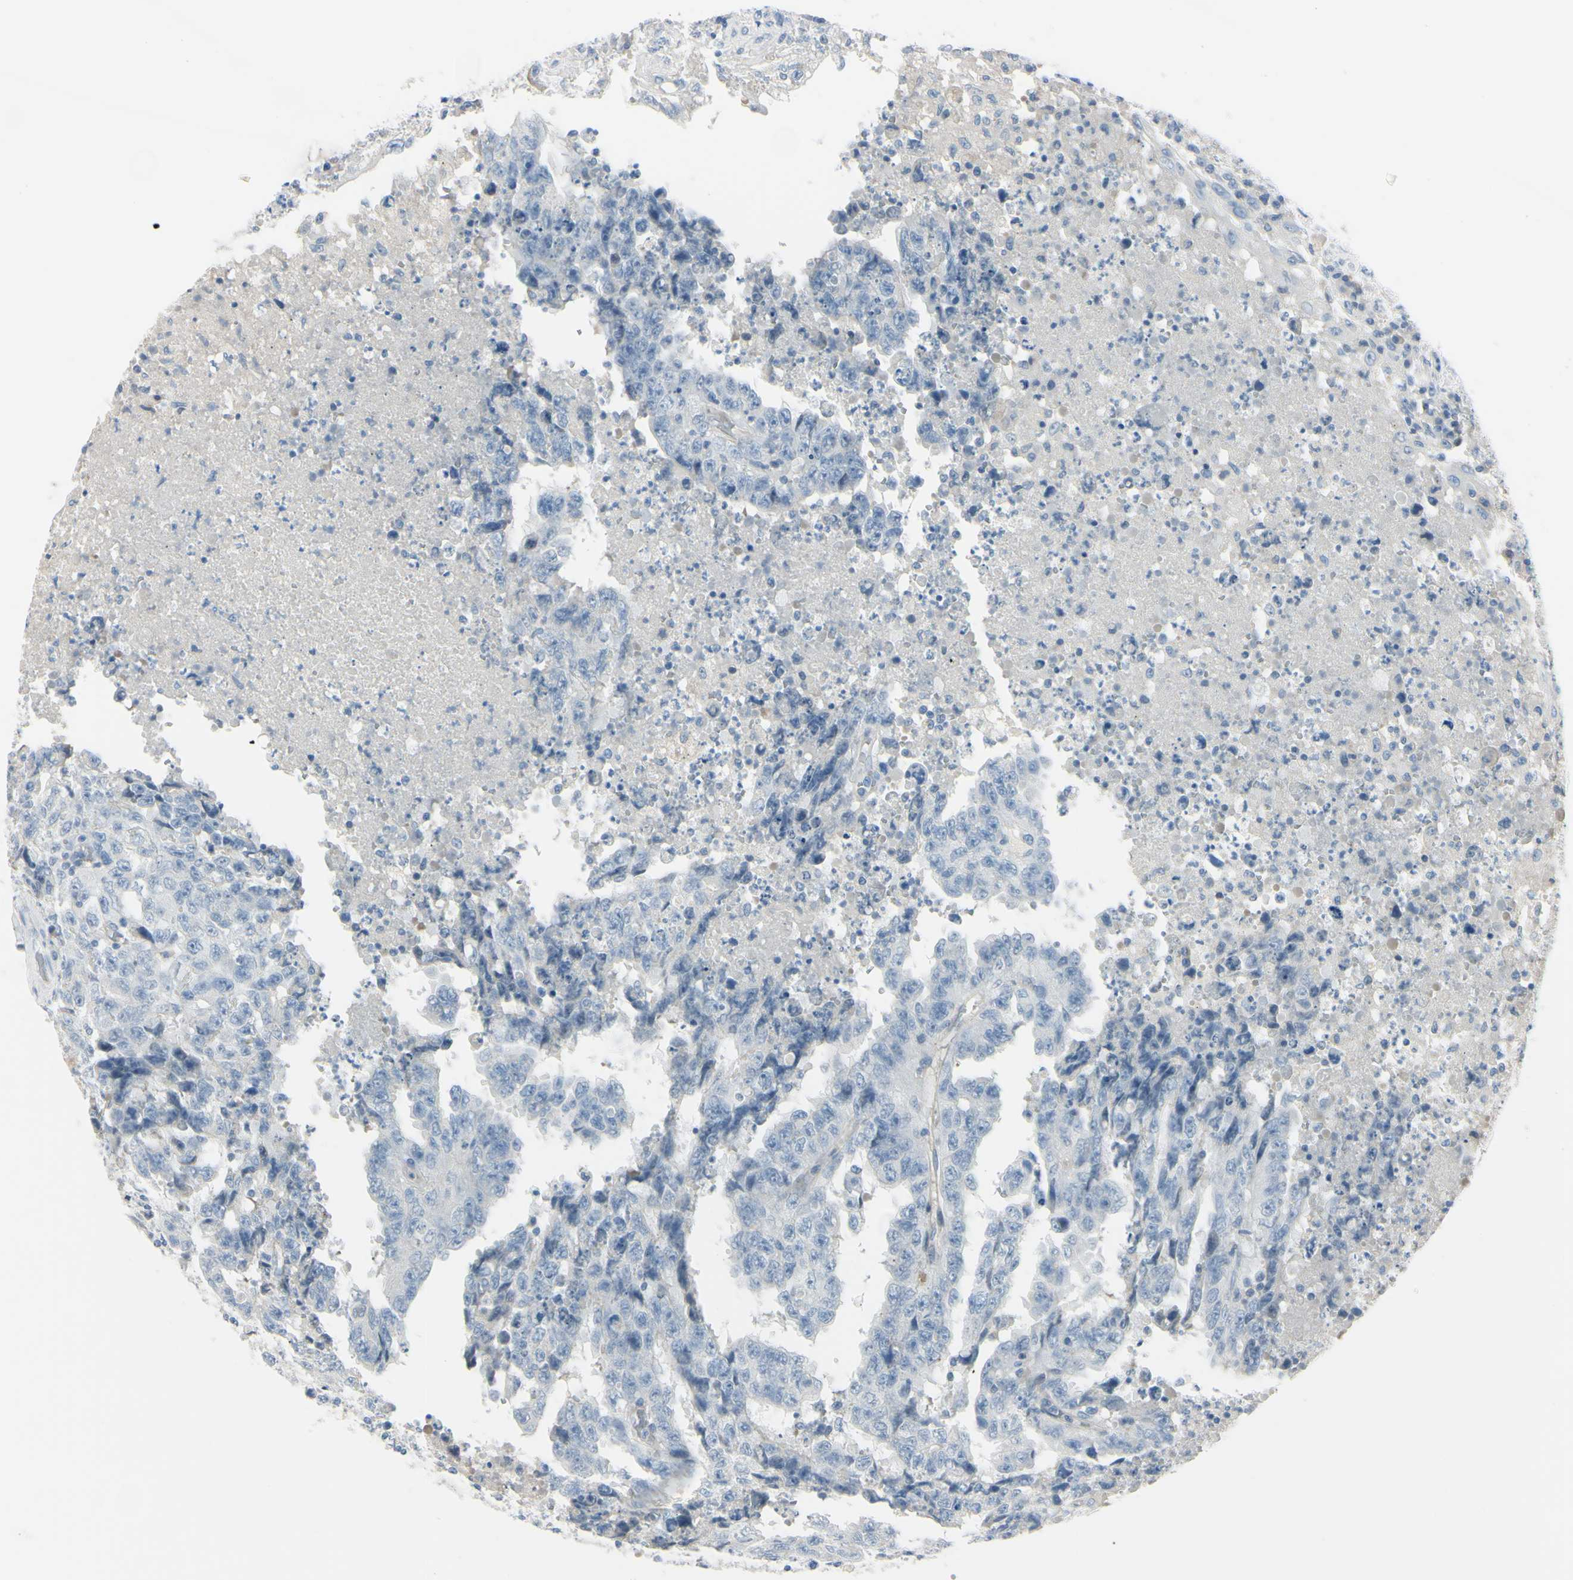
{"staining": {"intensity": "negative", "quantity": "none", "location": "none"}, "tissue": "testis cancer", "cell_type": "Tumor cells", "image_type": "cancer", "snomed": [{"axis": "morphology", "description": "Necrosis, NOS"}, {"axis": "morphology", "description": "Carcinoma, Embryonal, NOS"}, {"axis": "topography", "description": "Testis"}], "caption": "An image of testis embryonal carcinoma stained for a protein shows no brown staining in tumor cells.", "gene": "ASB9", "patient": {"sex": "male", "age": 19}}